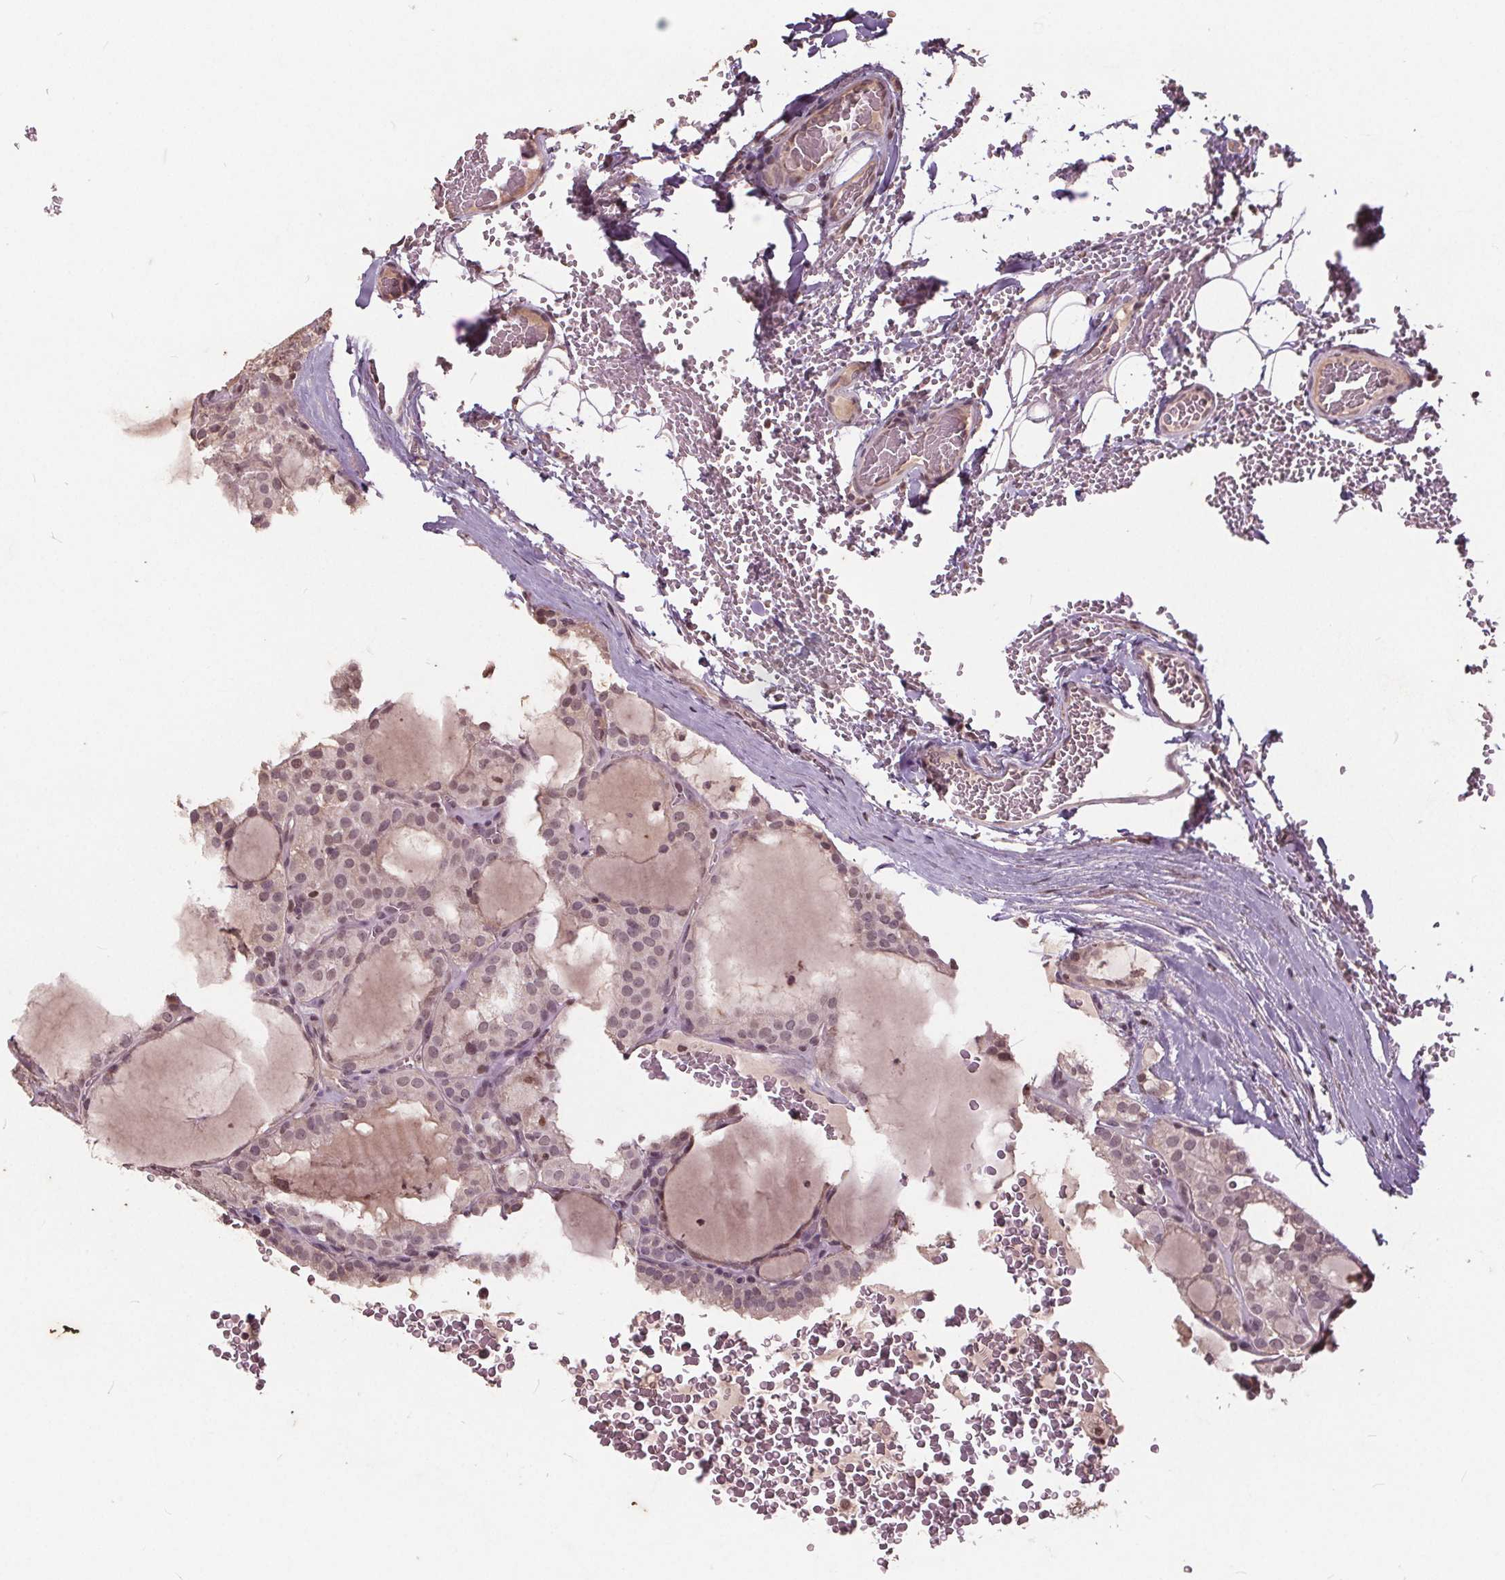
{"staining": {"intensity": "weak", "quantity": "25%-75%", "location": "nuclear"}, "tissue": "thyroid cancer", "cell_type": "Tumor cells", "image_type": "cancer", "snomed": [{"axis": "morphology", "description": "Papillary adenocarcinoma, NOS"}, {"axis": "topography", "description": "Thyroid gland"}], "caption": "IHC of papillary adenocarcinoma (thyroid) reveals low levels of weak nuclear expression in about 25%-75% of tumor cells.", "gene": "DNMT3B", "patient": {"sex": "male", "age": 20}}